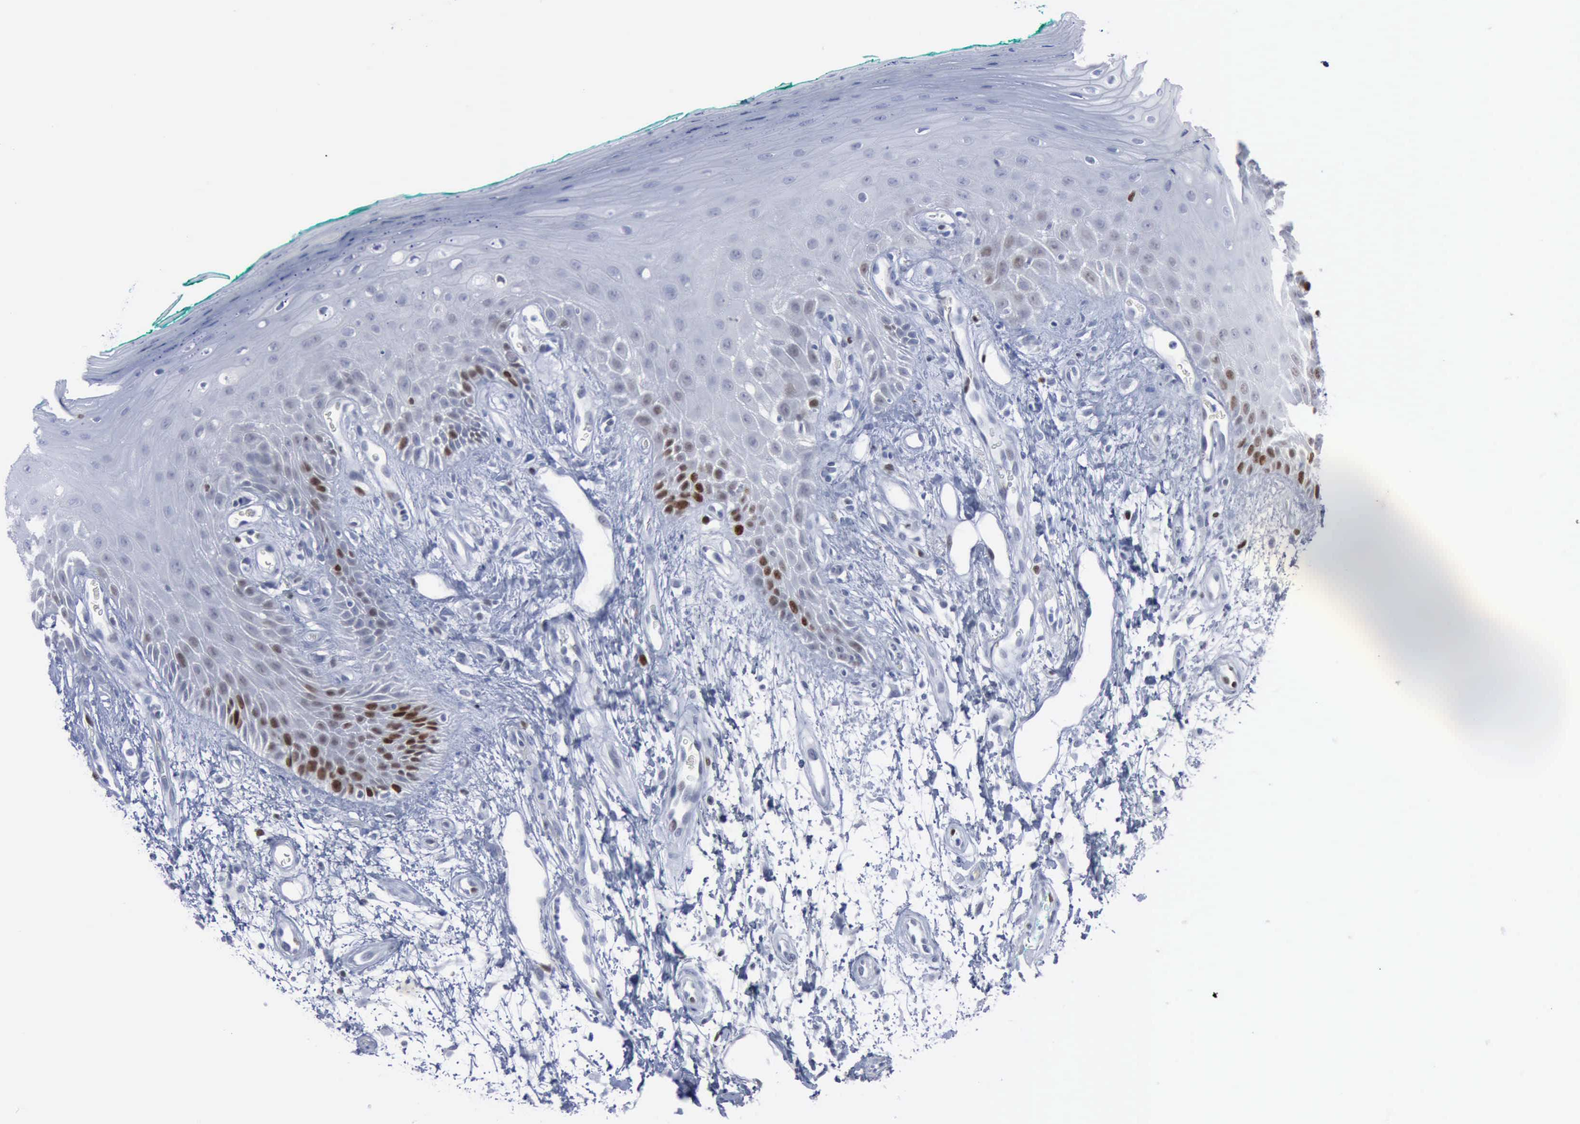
{"staining": {"intensity": "strong", "quantity": "<25%", "location": "nuclear"}, "tissue": "oral mucosa", "cell_type": "Squamous epithelial cells", "image_type": "normal", "snomed": [{"axis": "morphology", "description": "Normal tissue, NOS"}, {"axis": "morphology", "description": "Squamous cell carcinoma, NOS"}, {"axis": "topography", "description": "Skeletal muscle"}, {"axis": "topography", "description": "Oral tissue"}, {"axis": "topography", "description": "Head-Neck"}], "caption": "Immunohistochemistry (IHC) micrograph of normal oral mucosa: human oral mucosa stained using immunohistochemistry (IHC) displays medium levels of strong protein expression localized specifically in the nuclear of squamous epithelial cells, appearing as a nuclear brown color.", "gene": "MCM5", "patient": {"sex": "female", "age": 84}}